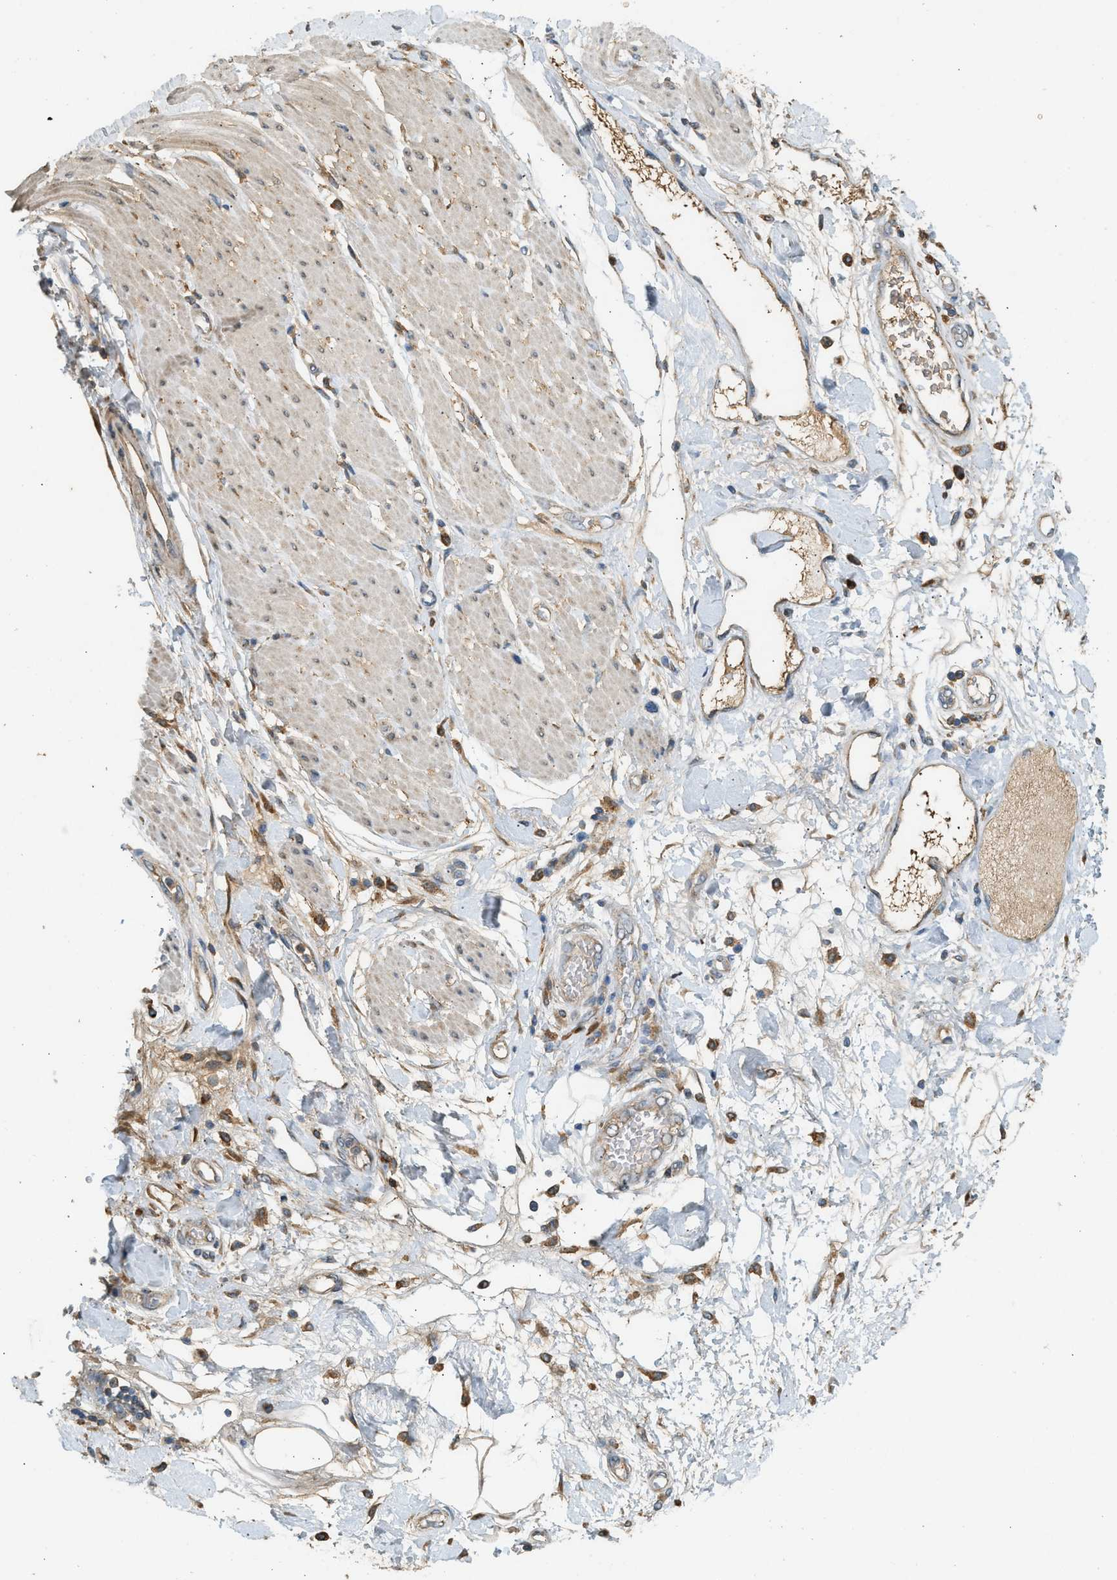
{"staining": {"intensity": "weak", "quantity": ">75%", "location": "cytoplasmic/membranous"}, "tissue": "adipose tissue", "cell_type": "Adipocytes", "image_type": "normal", "snomed": [{"axis": "morphology", "description": "Normal tissue, NOS"}, {"axis": "morphology", "description": "Adenocarcinoma, NOS"}, {"axis": "topography", "description": "Duodenum"}, {"axis": "topography", "description": "Peripheral nerve tissue"}], "caption": "Human adipose tissue stained for a protein (brown) shows weak cytoplasmic/membranous positive expression in about >75% of adipocytes.", "gene": "CTSB", "patient": {"sex": "female", "age": 60}}